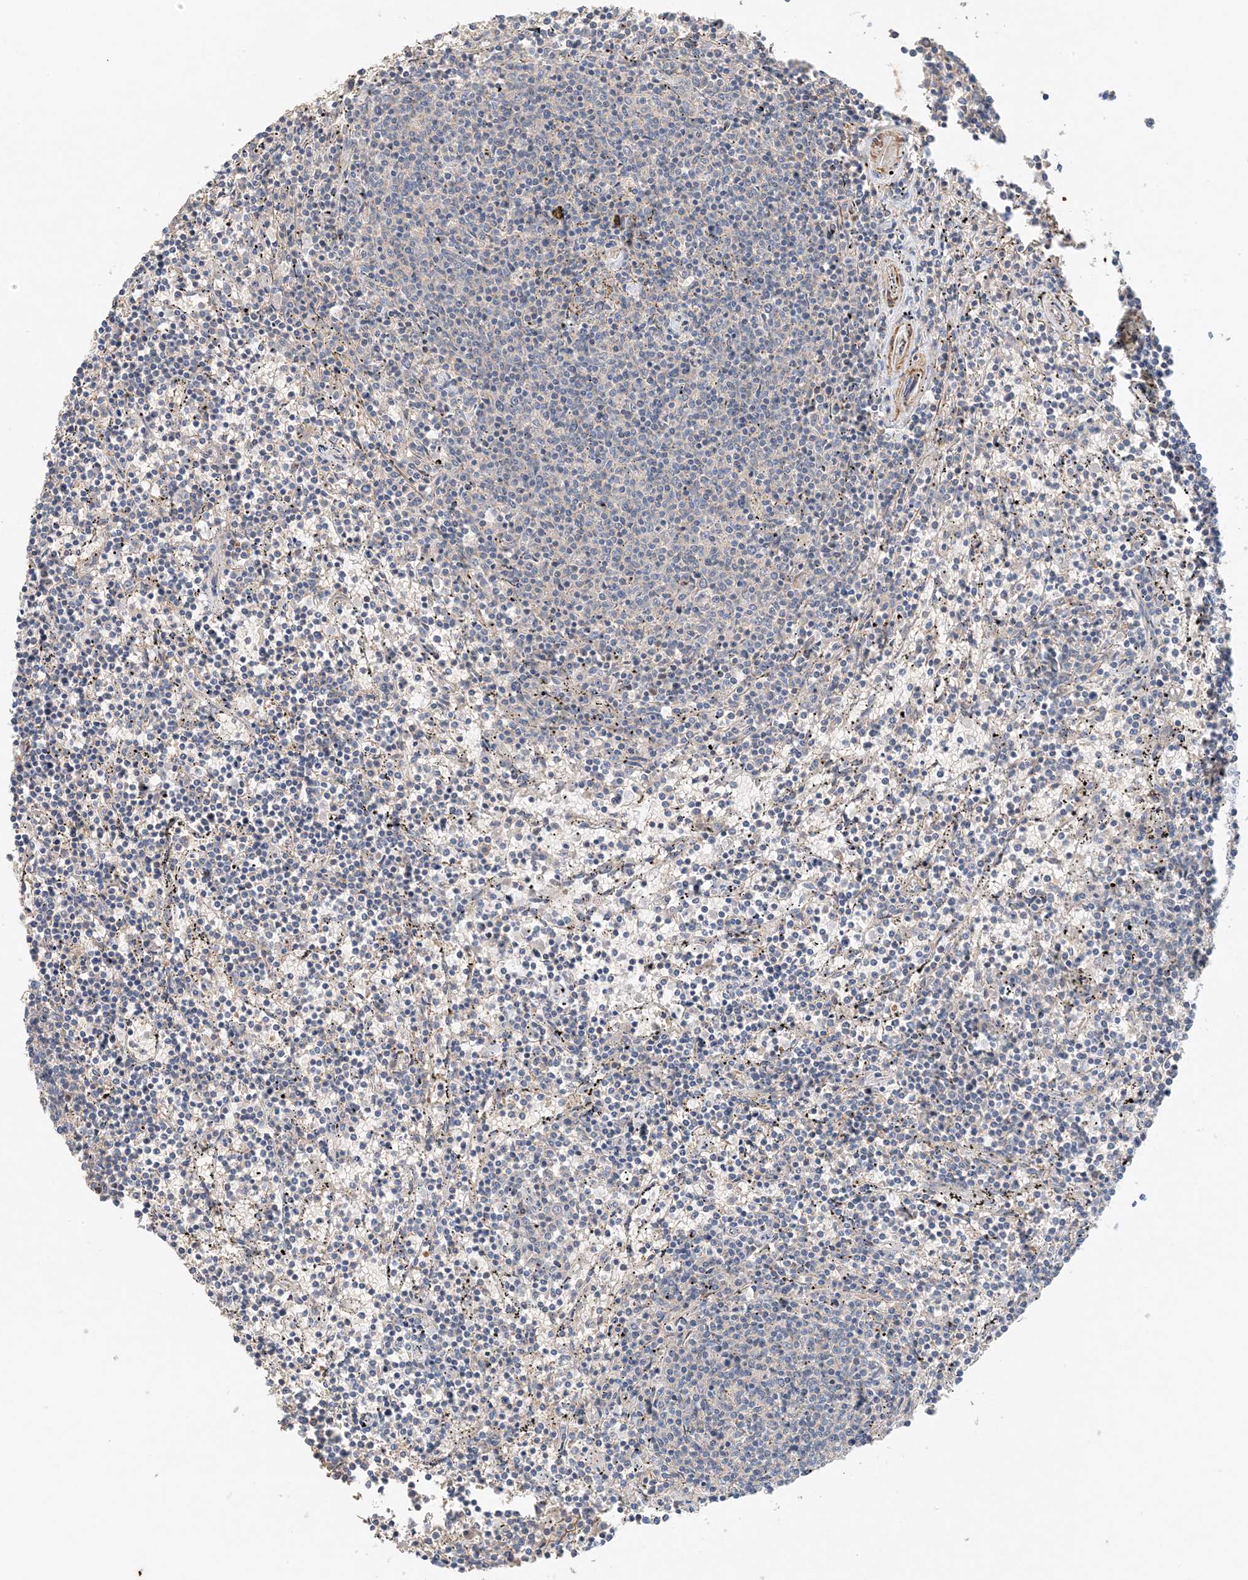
{"staining": {"intensity": "negative", "quantity": "none", "location": "none"}, "tissue": "lymphoma", "cell_type": "Tumor cells", "image_type": "cancer", "snomed": [{"axis": "morphology", "description": "Malignant lymphoma, non-Hodgkin's type, Low grade"}, {"axis": "topography", "description": "Spleen"}], "caption": "Immunohistochemical staining of human low-grade malignant lymphoma, non-Hodgkin's type reveals no significant positivity in tumor cells.", "gene": "KIFBP", "patient": {"sex": "female", "age": 50}}